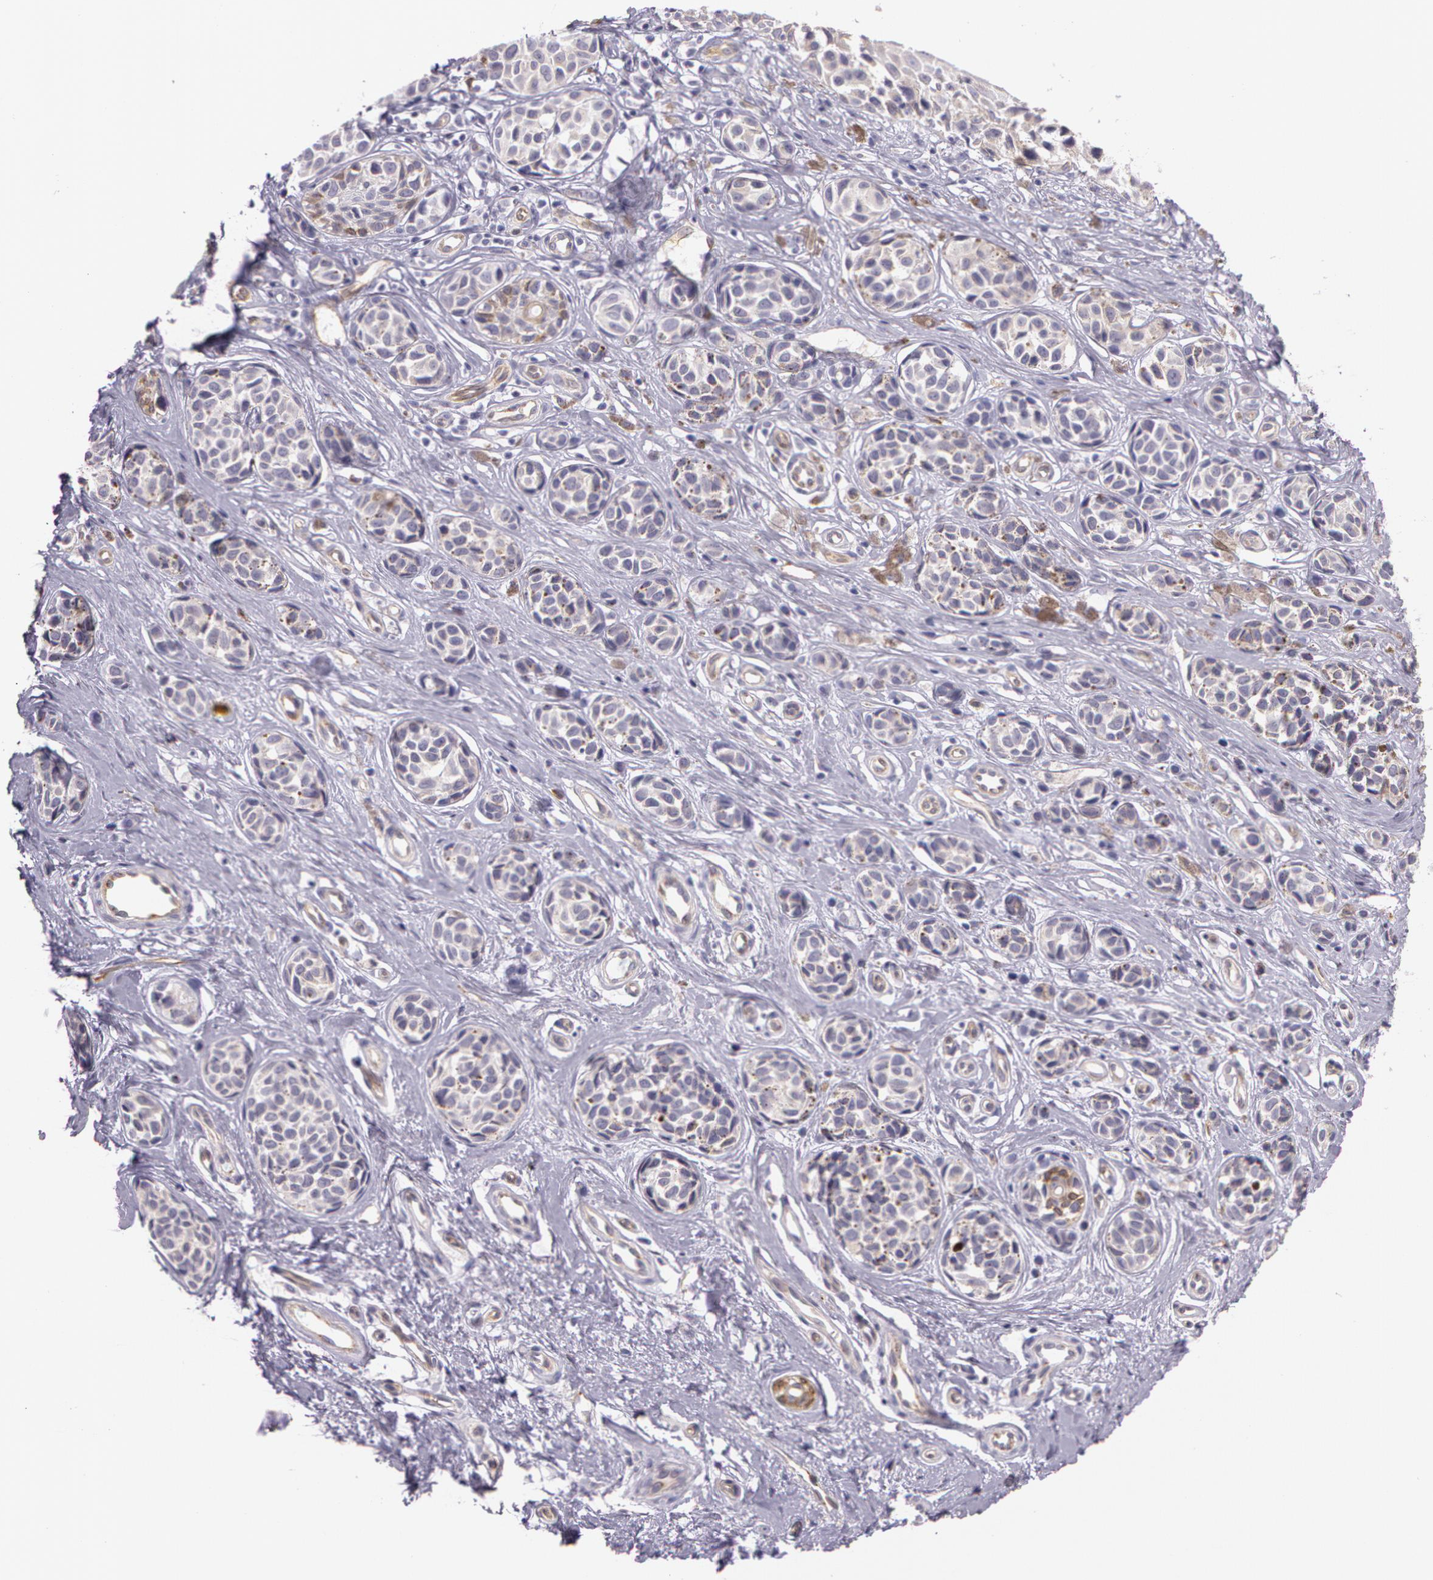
{"staining": {"intensity": "weak", "quantity": "<25%", "location": "cytoplasmic/membranous"}, "tissue": "melanoma", "cell_type": "Tumor cells", "image_type": "cancer", "snomed": [{"axis": "morphology", "description": "Malignant melanoma, NOS"}, {"axis": "topography", "description": "Skin"}], "caption": "DAB (3,3'-diaminobenzidine) immunohistochemical staining of malignant melanoma demonstrates no significant expression in tumor cells.", "gene": "APP", "patient": {"sex": "male", "age": 79}}